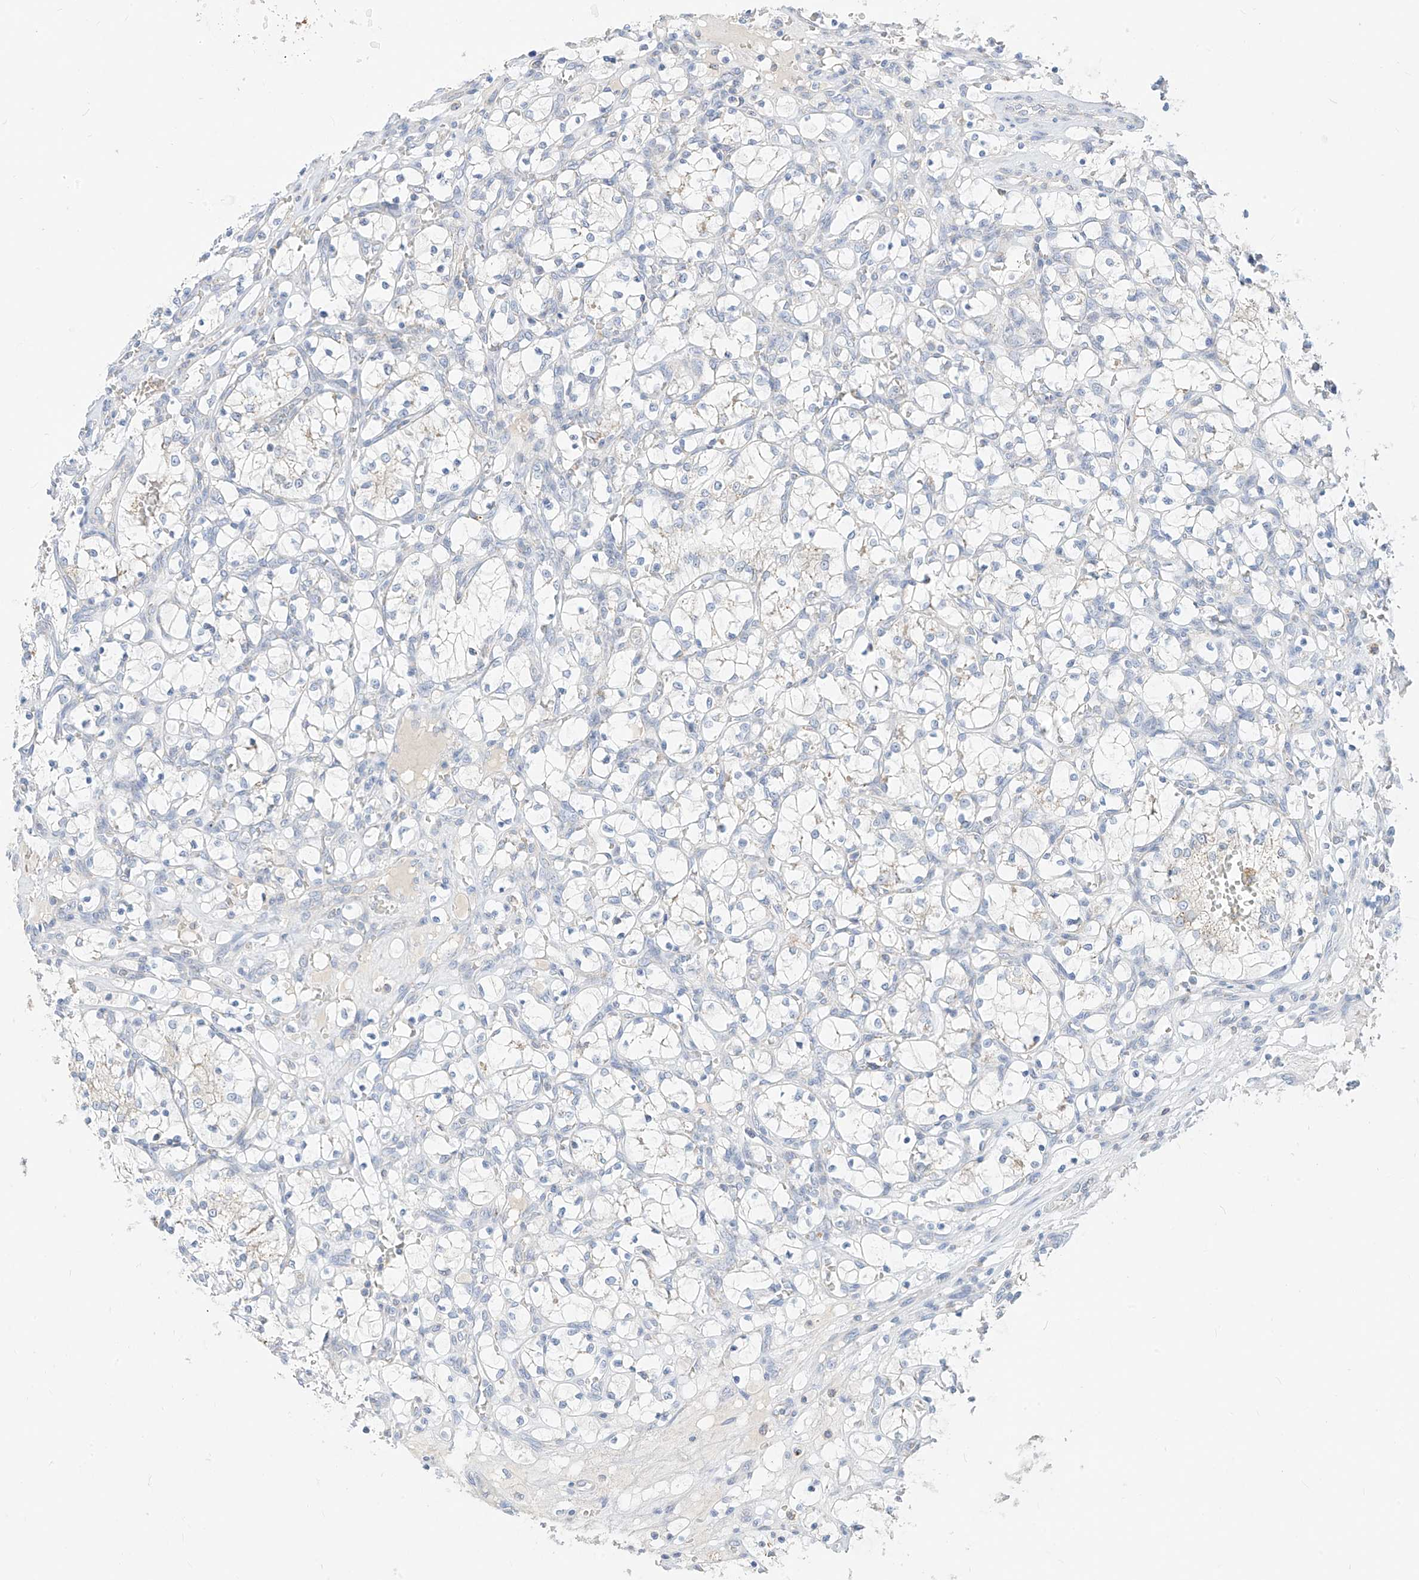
{"staining": {"intensity": "negative", "quantity": "none", "location": "none"}, "tissue": "renal cancer", "cell_type": "Tumor cells", "image_type": "cancer", "snomed": [{"axis": "morphology", "description": "Adenocarcinoma, NOS"}, {"axis": "topography", "description": "Kidney"}], "caption": "High power microscopy histopathology image of an immunohistochemistry (IHC) histopathology image of renal cancer (adenocarcinoma), revealing no significant positivity in tumor cells.", "gene": "RASA2", "patient": {"sex": "female", "age": 69}}